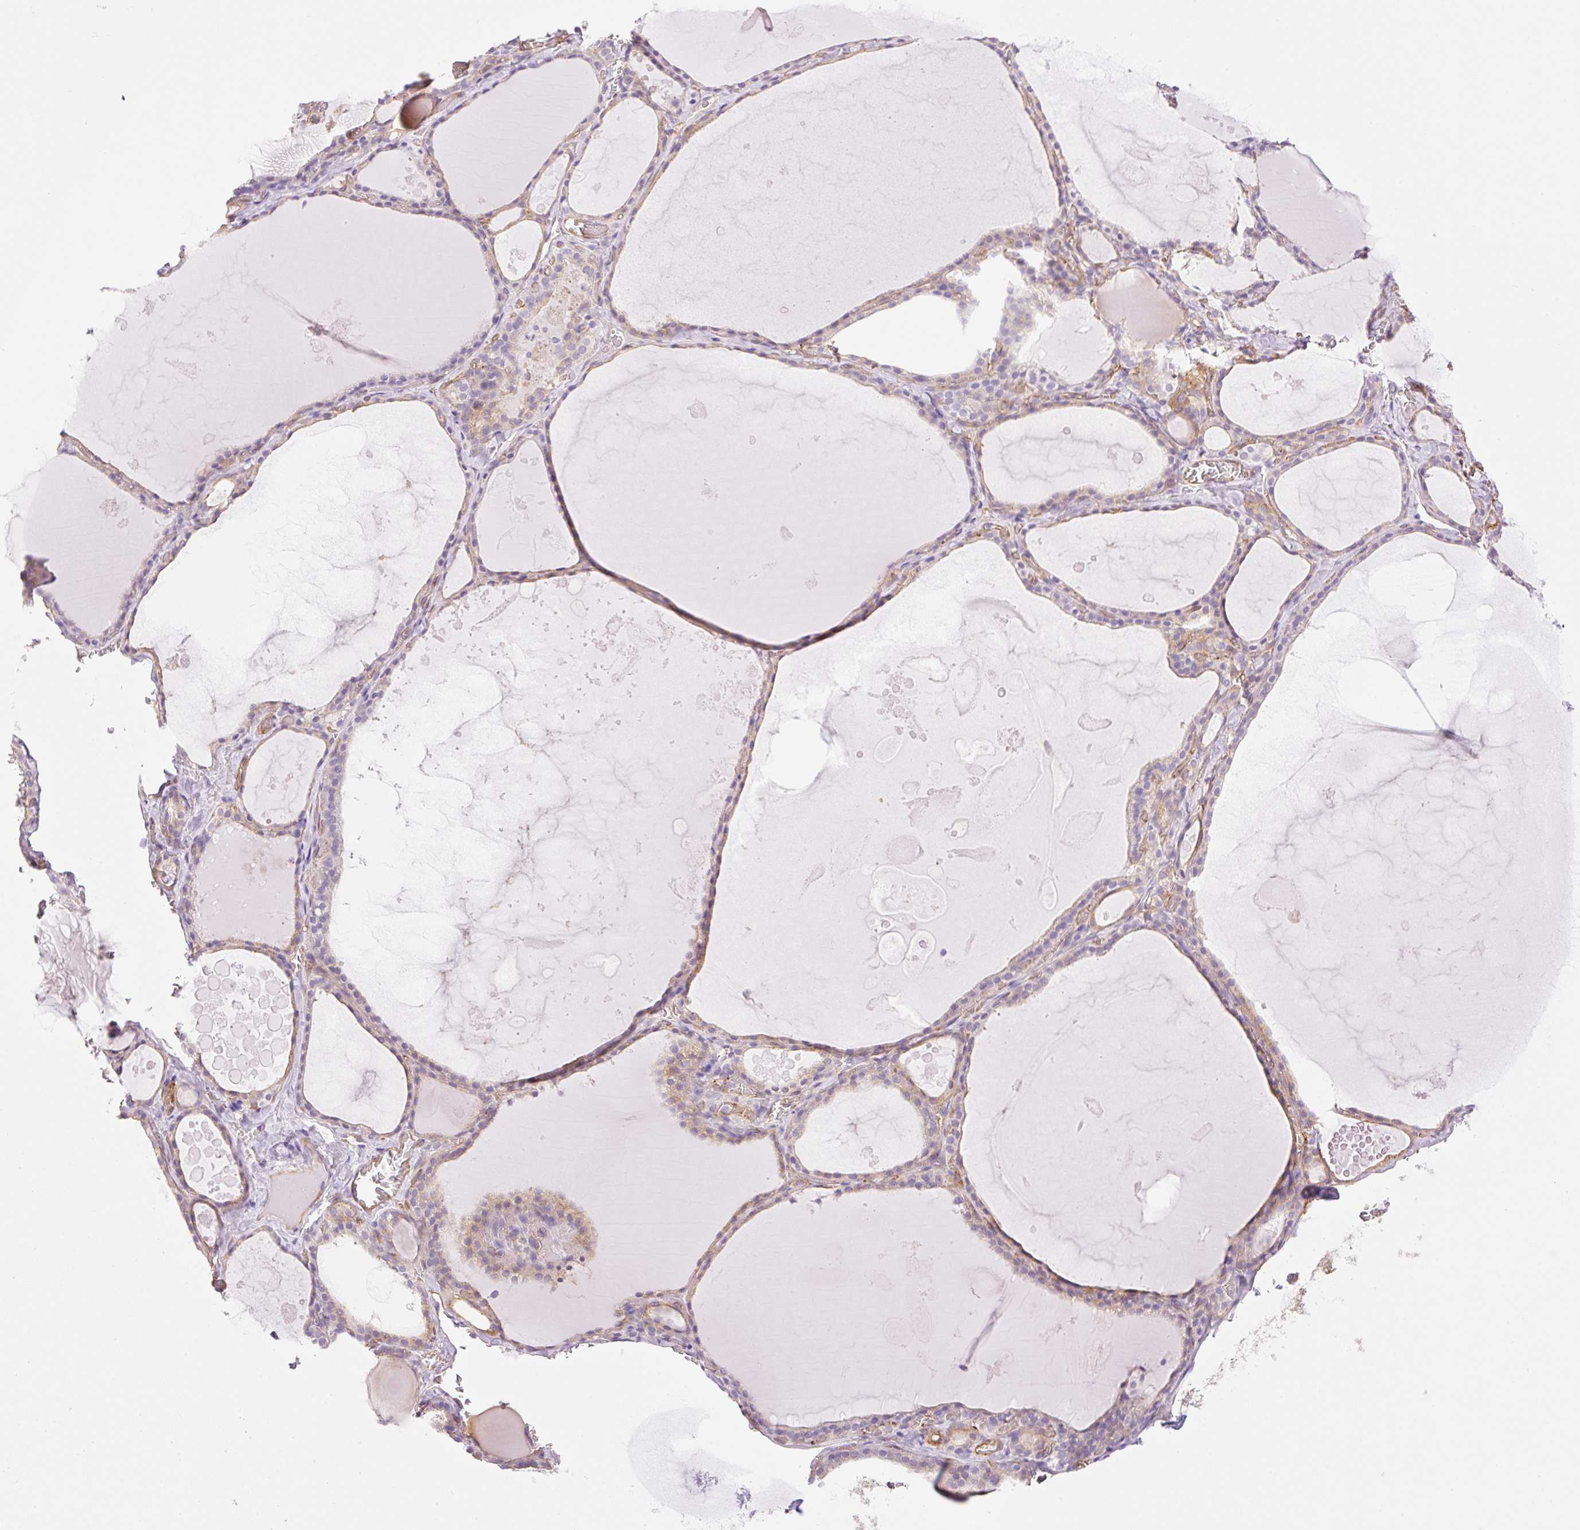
{"staining": {"intensity": "weak", "quantity": ">75%", "location": "cytoplasmic/membranous"}, "tissue": "thyroid gland", "cell_type": "Glandular cells", "image_type": "normal", "snomed": [{"axis": "morphology", "description": "Normal tissue, NOS"}, {"axis": "topography", "description": "Thyroid gland"}], "caption": "A photomicrograph of human thyroid gland stained for a protein exhibits weak cytoplasmic/membranous brown staining in glandular cells. (Stains: DAB (3,3'-diaminobenzidine) in brown, nuclei in blue, Microscopy: brightfield microscopy at high magnification).", "gene": "EHD1", "patient": {"sex": "male", "age": 56}}